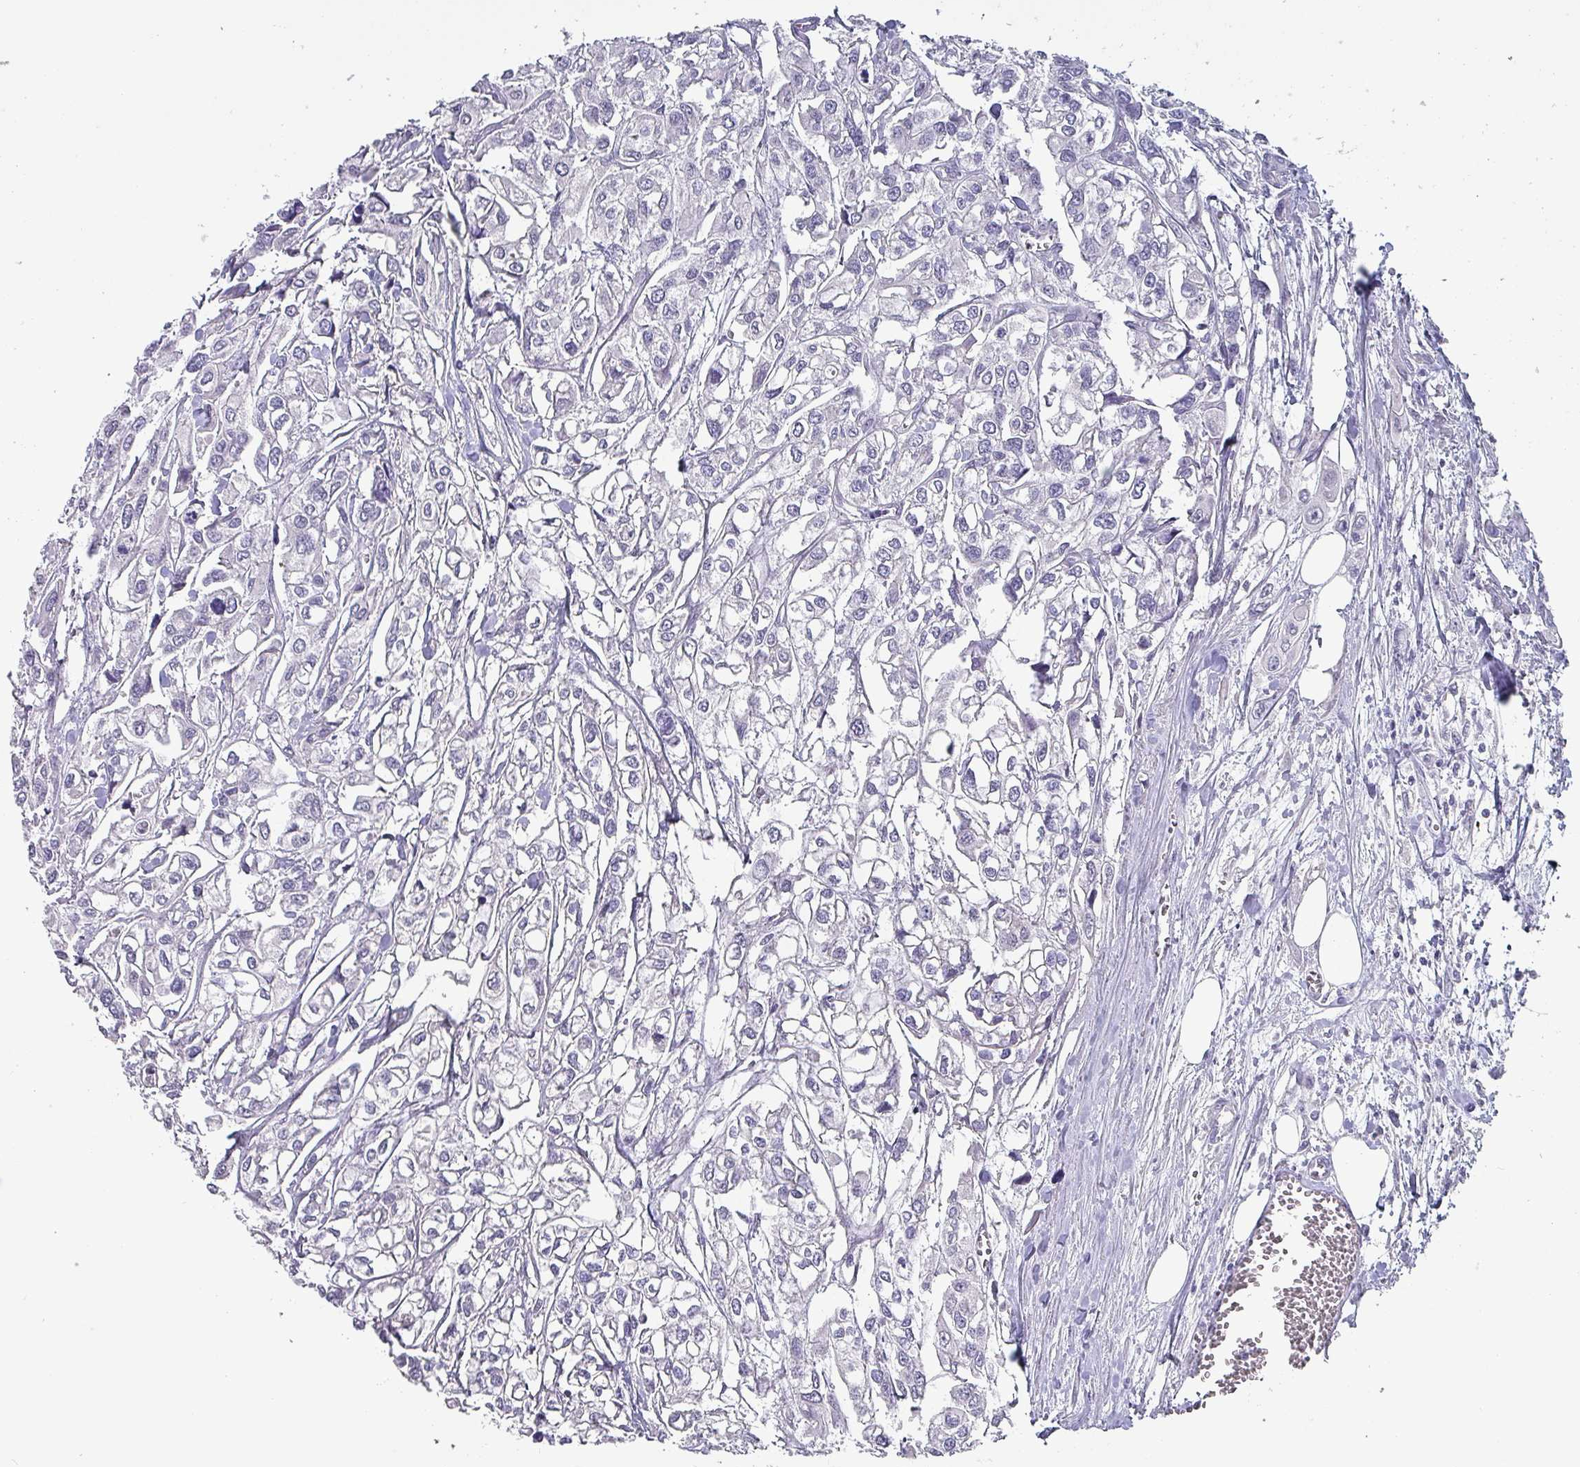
{"staining": {"intensity": "negative", "quantity": "none", "location": "none"}, "tissue": "urothelial cancer", "cell_type": "Tumor cells", "image_type": "cancer", "snomed": [{"axis": "morphology", "description": "Urothelial carcinoma, High grade"}, {"axis": "topography", "description": "Urinary bladder"}], "caption": "A photomicrograph of urothelial cancer stained for a protein reveals no brown staining in tumor cells.", "gene": "INS-IGF2", "patient": {"sex": "male", "age": 67}}